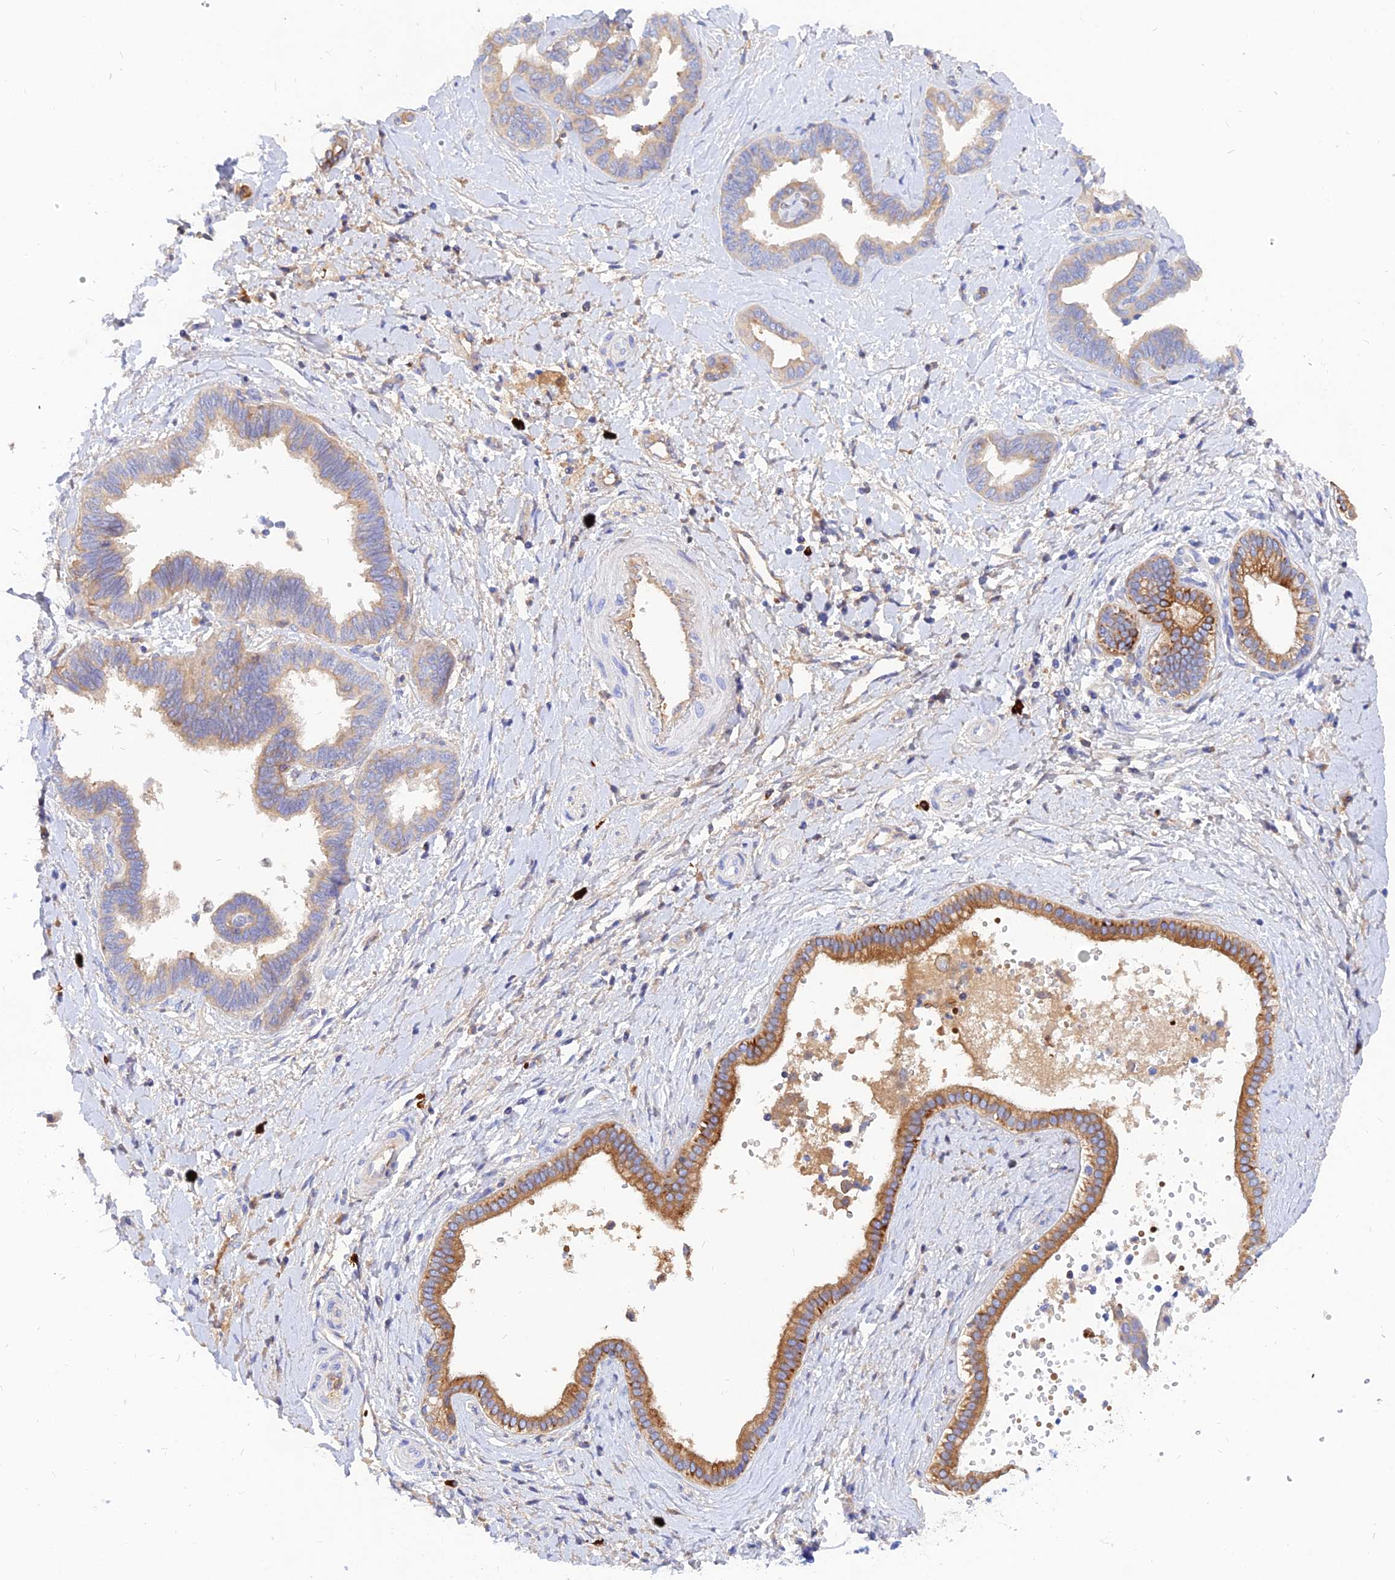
{"staining": {"intensity": "moderate", "quantity": "25%-75%", "location": "cytoplasmic/membranous"}, "tissue": "liver cancer", "cell_type": "Tumor cells", "image_type": "cancer", "snomed": [{"axis": "morphology", "description": "Cholangiocarcinoma"}, {"axis": "topography", "description": "Liver"}], "caption": "Immunohistochemical staining of liver cancer (cholangiocarcinoma) reveals moderate cytoplasmic/membranous protein positivity in approximately 25%-75% of tumor cells.", "gene": "MROH1", "patient": {"sex": "female", "age": 77}}